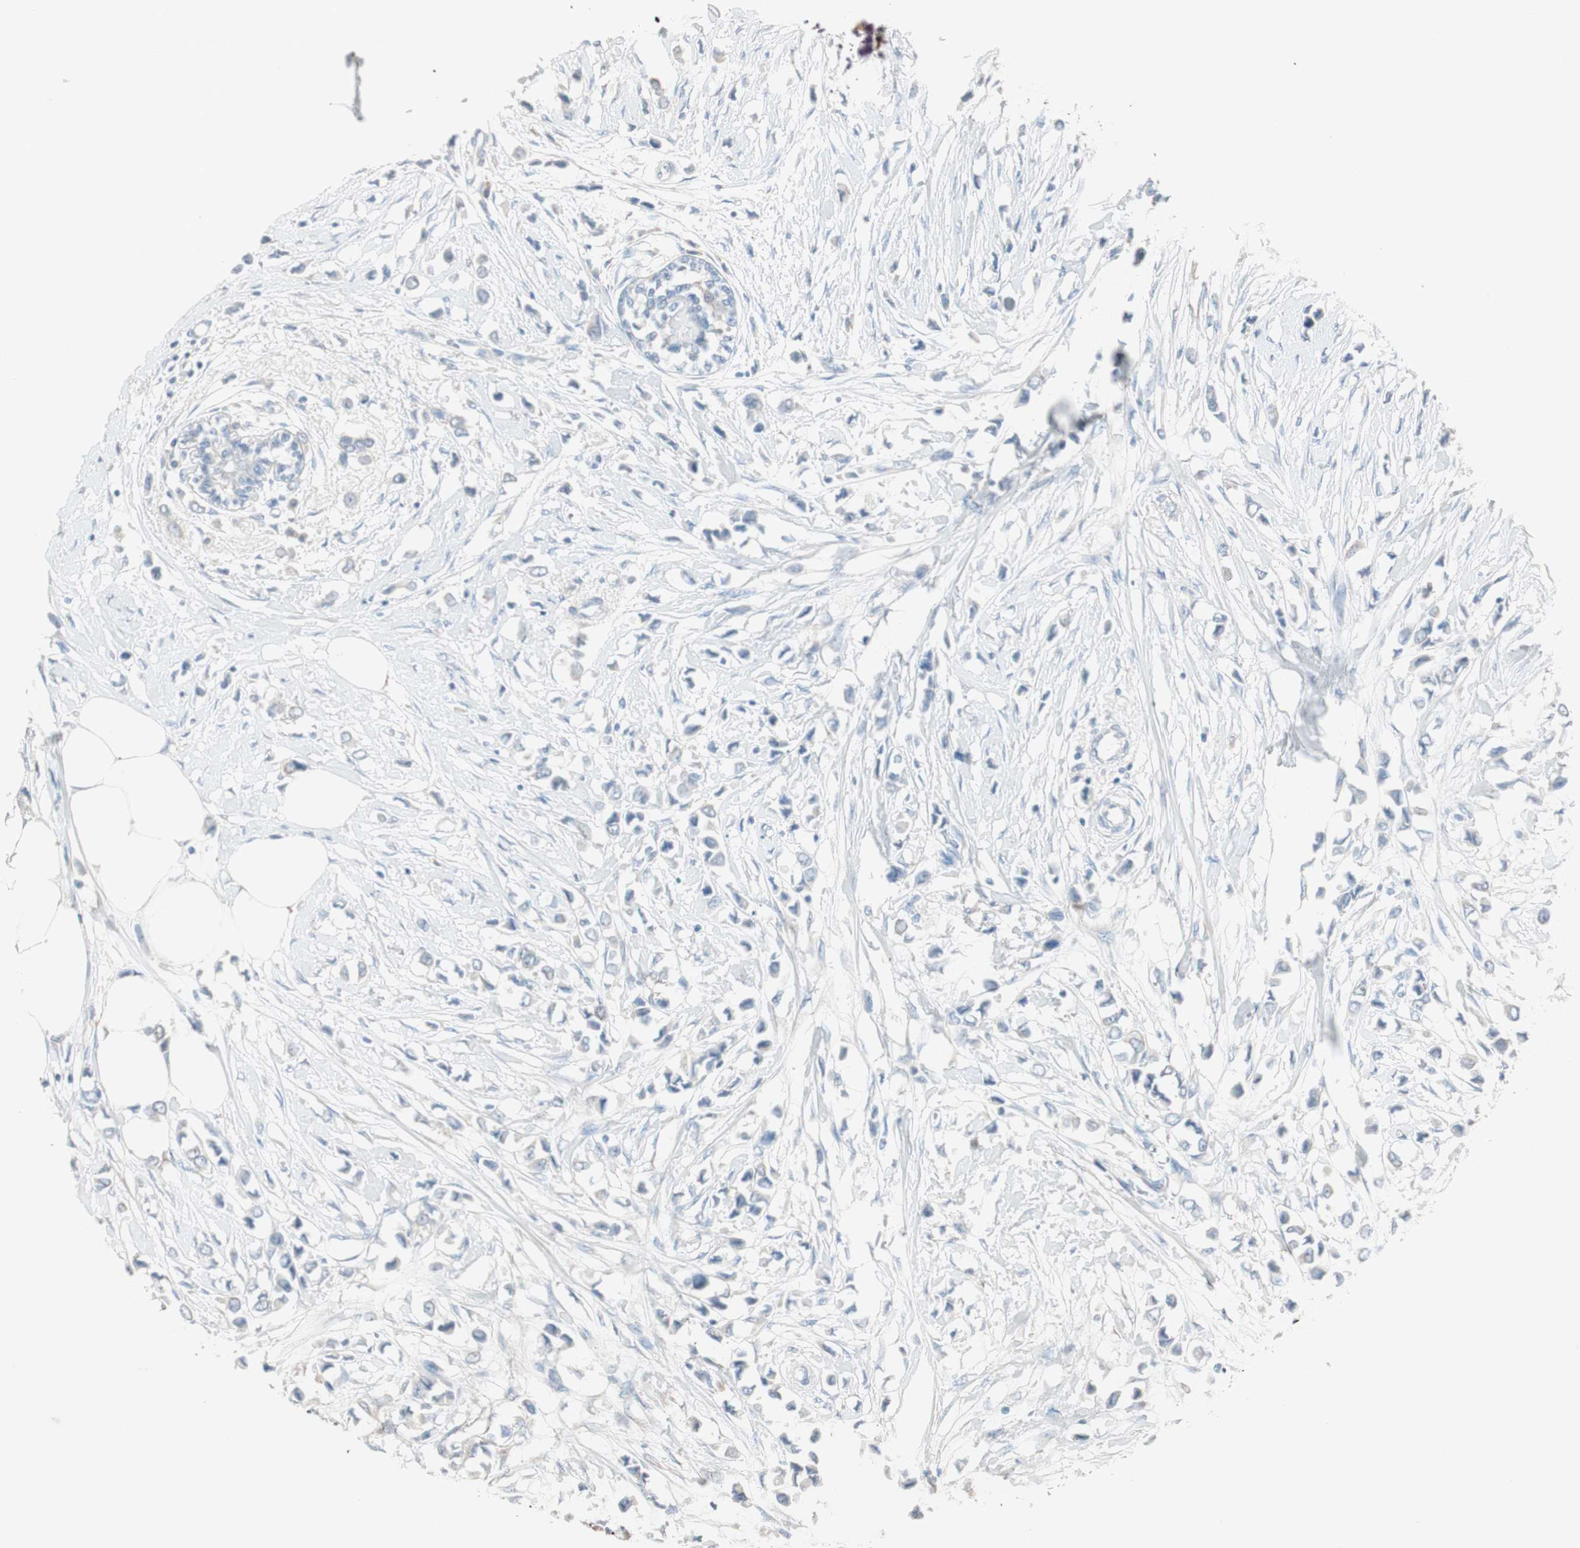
{"staining": {"intensity": "negative", "quantity": "none", "location": "none"}, "tissue": "breast cancer", "cell_type": "Tumor cells", "image_type": "cancer", "snomed": [{"axis": "morphology", "description": "Lobular carcinoma"}, {"axis": "topography", "description": "Breast"}], "caption": "IHC image of neoplastic tissue: human breast lobular carcinoma stained with DAB displays no significant protein staining in tumor cells.", "gene": "KHK", "patient": {"sex": "female", "age": 51}}